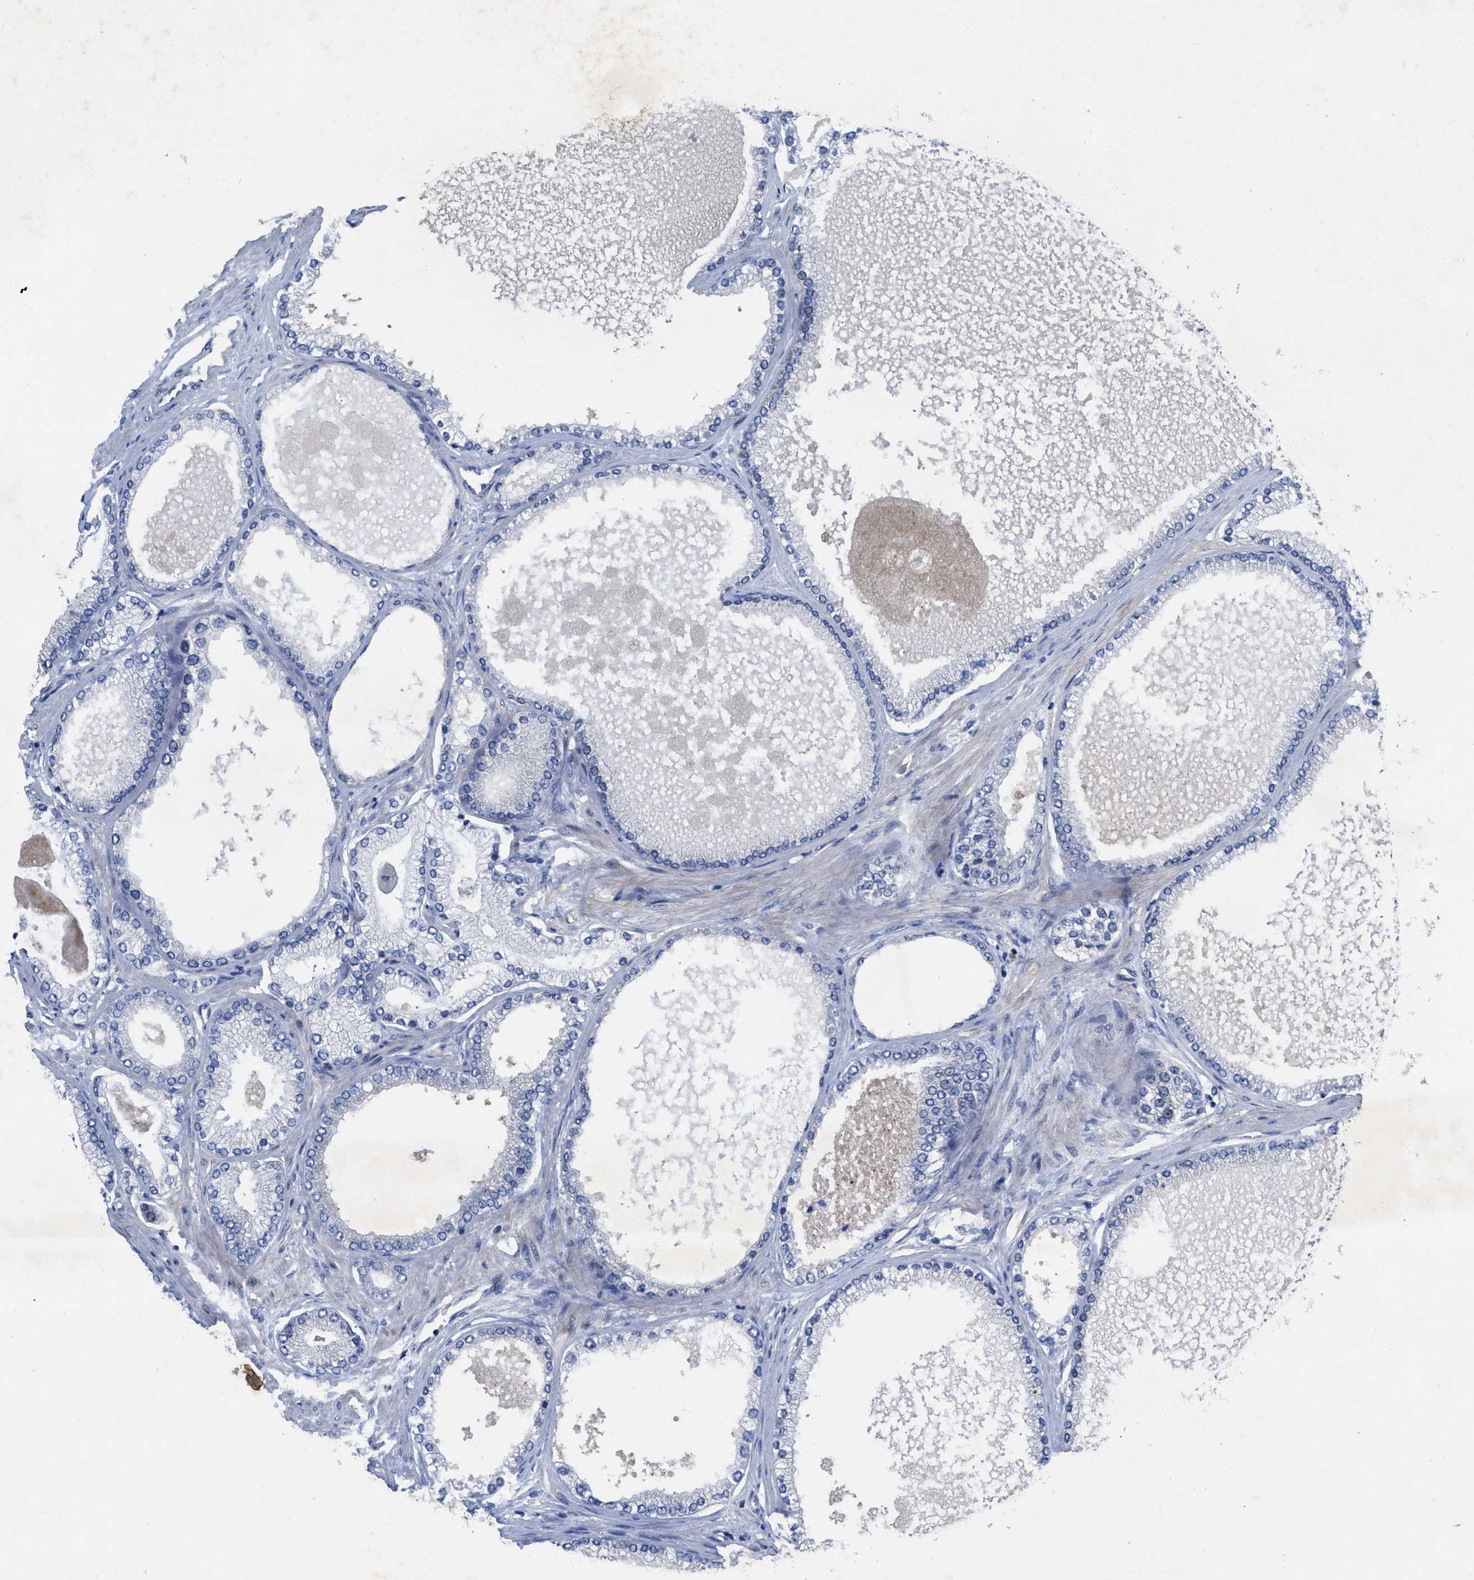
{"staining": {"intensity": "negative", "quantity": "none", "location": "none"}, "tissue": "prostate cancer", "cell_type": "Tumor cells", "image_type": "cancer", "snomed": [{"axis": "morphology", "description": "Adenocarcinoma, High grade"}, {"axis": "topography", "description": "Prostate"}], "caption": "This is a histopathology image of IHC staining of prostate high-grade adenocarcinoma, which shows no expression in tumor cells.", "gene": "NDEL1", "patient": {"sex": "male", "age": 61}}